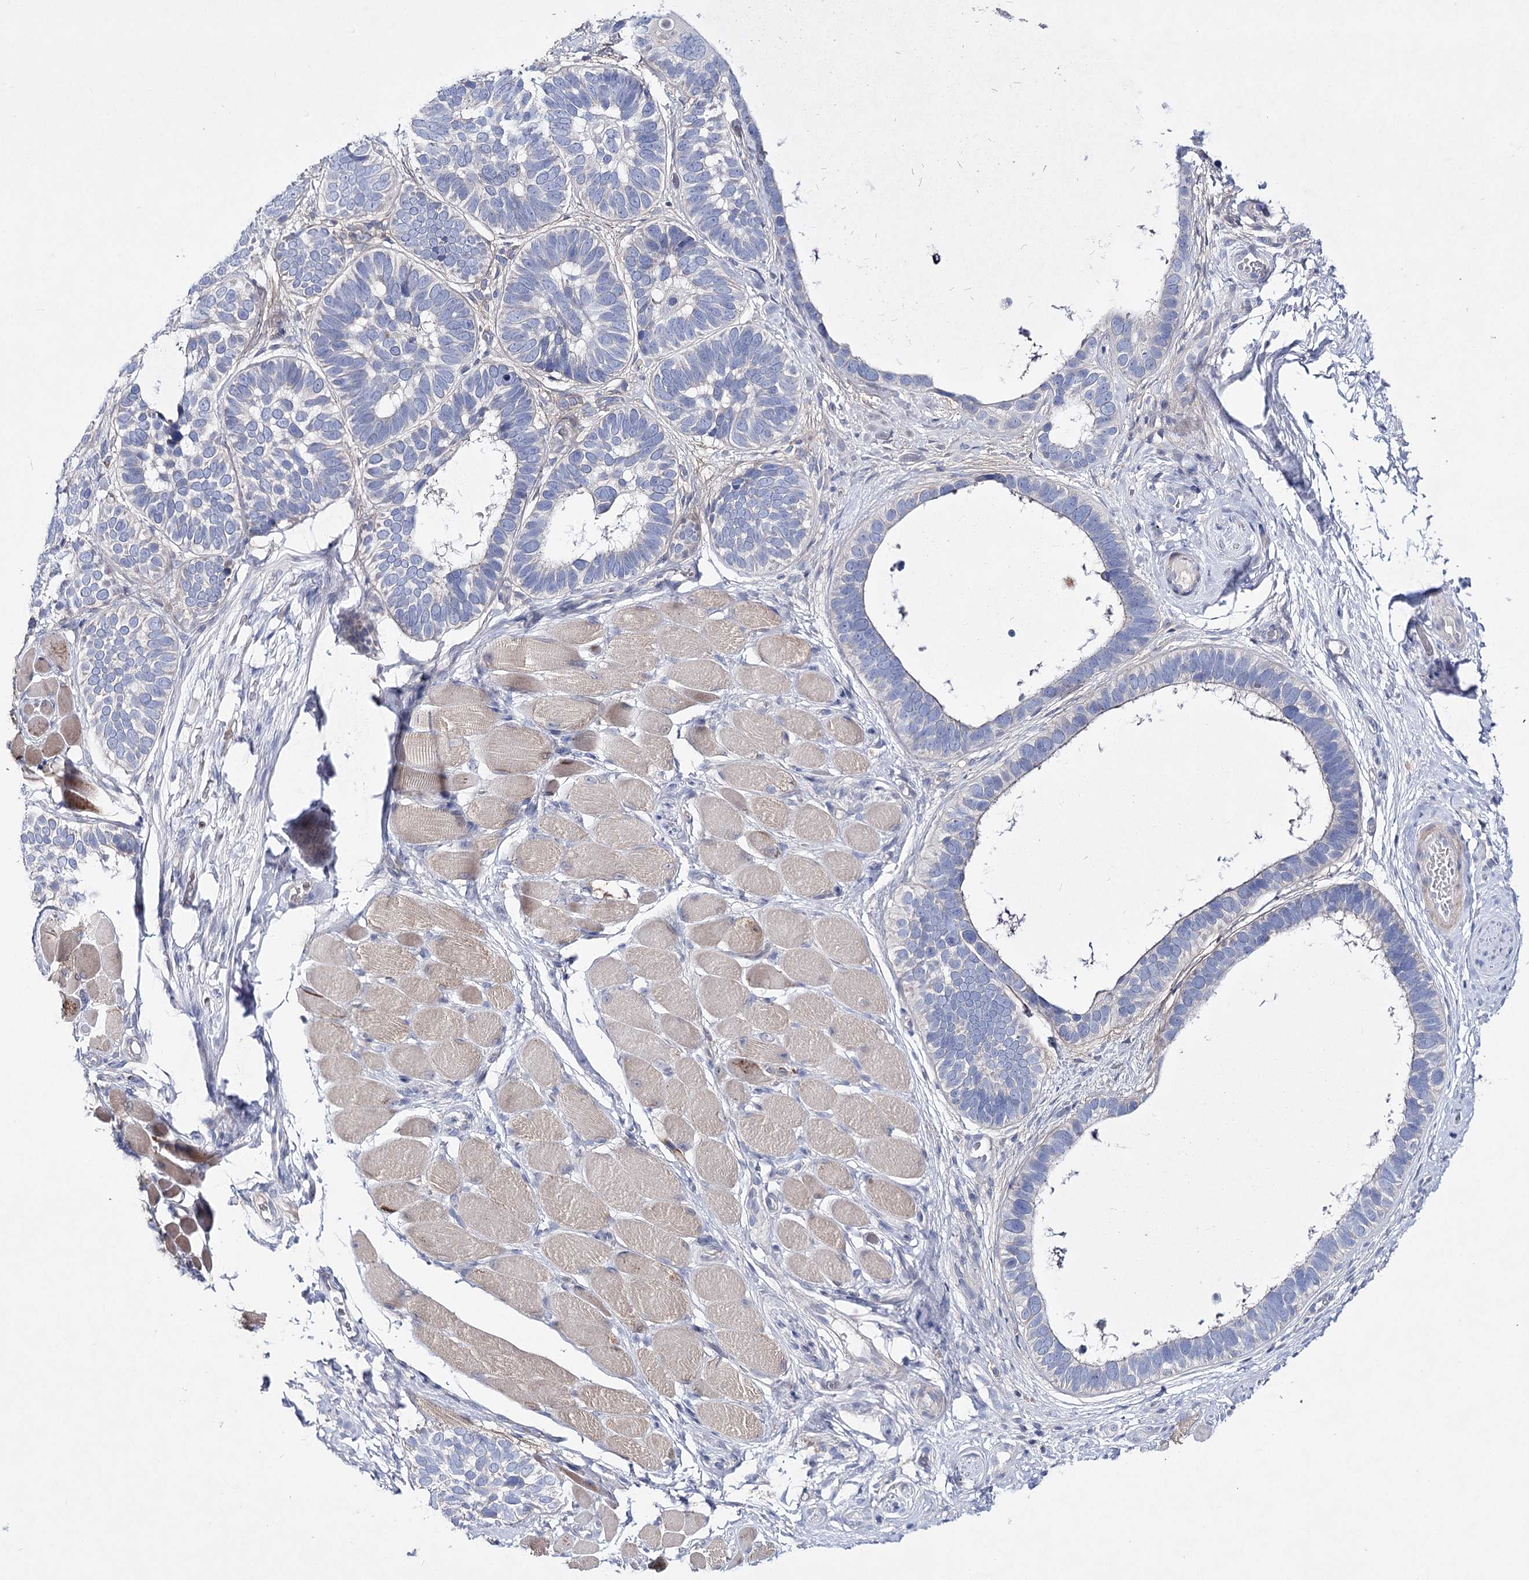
{"staining": {"intensity": "negative", "quantity": "none", "location": "none"}, "tissue": "skin cancer", "cell_type": "Tumor cells", "image_type": "cancer", "snomed": [{"axis": "morphology", "description": "Basal cell carcinoma"}, {"axis": "topography", "description": "Skin"}], "caption": "Immunohistochemistry micrograph of skin cancer (basal cell carcinoma) stained for a protein (brown), which demonstrates no positivity in tumor cells.", "gene": "LRRC14B", "patient": {"sex": "male", "age": 62}}